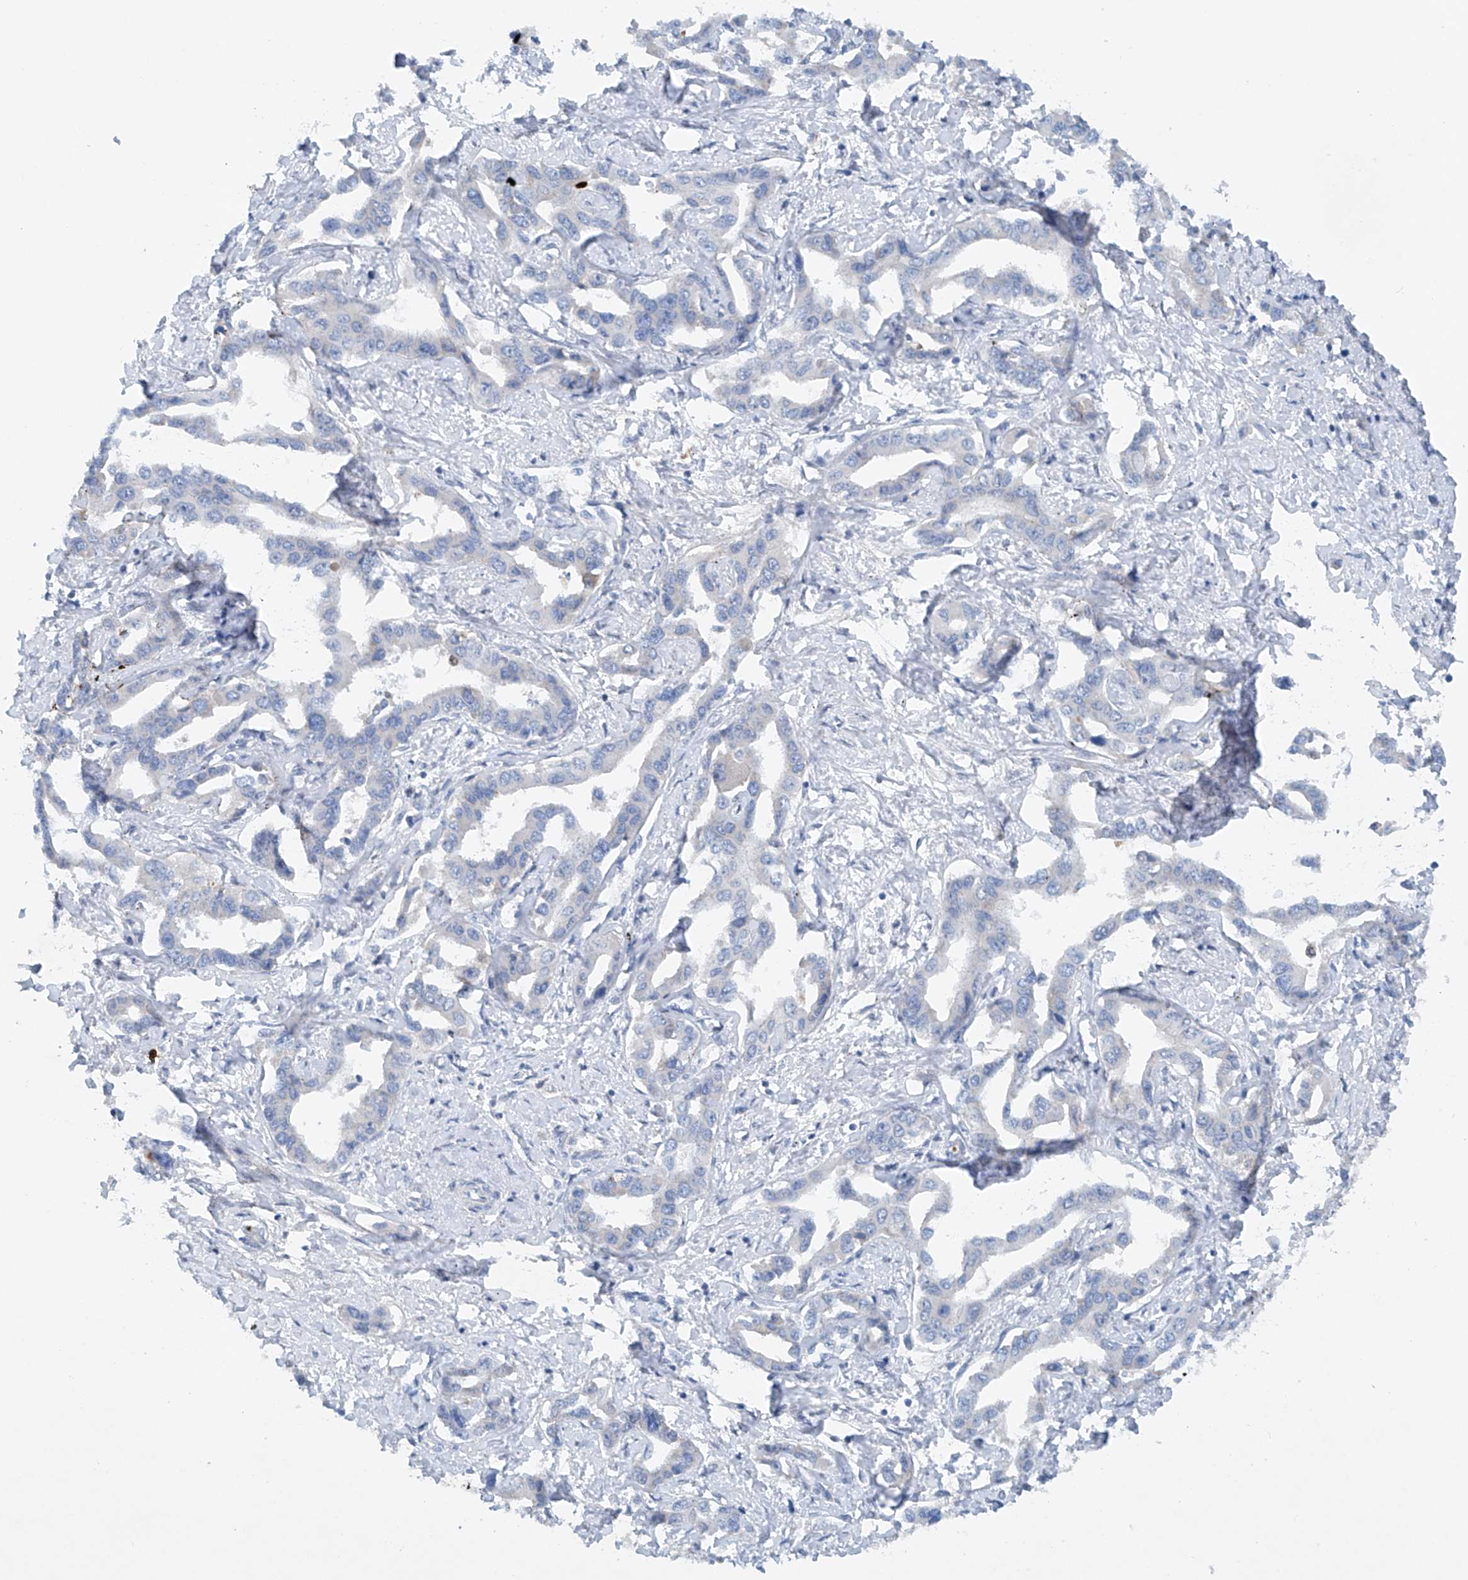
{"staining": {"intensity": "negative", "quantity": "none", "location": "none"}, "tissue": "liver cancer", "cell_type": "Tumor cells", "image_type": "cancer", "snomed": [{"axis": "morphology", "description": "Cholangiocarcinoma"}, {"axis": "topography", "description": "Liver"}], "caption": "Cholangiocarcinoma (liver) was stained to show a protein in brown. There is no significant staining in tumor cells. (Brightfield microscopy of DAB (3,3'-diaminobenzidine) IHC at high magnification).", "gene": "CEP85L", "patient": {"sex": "male", "age": 59}}